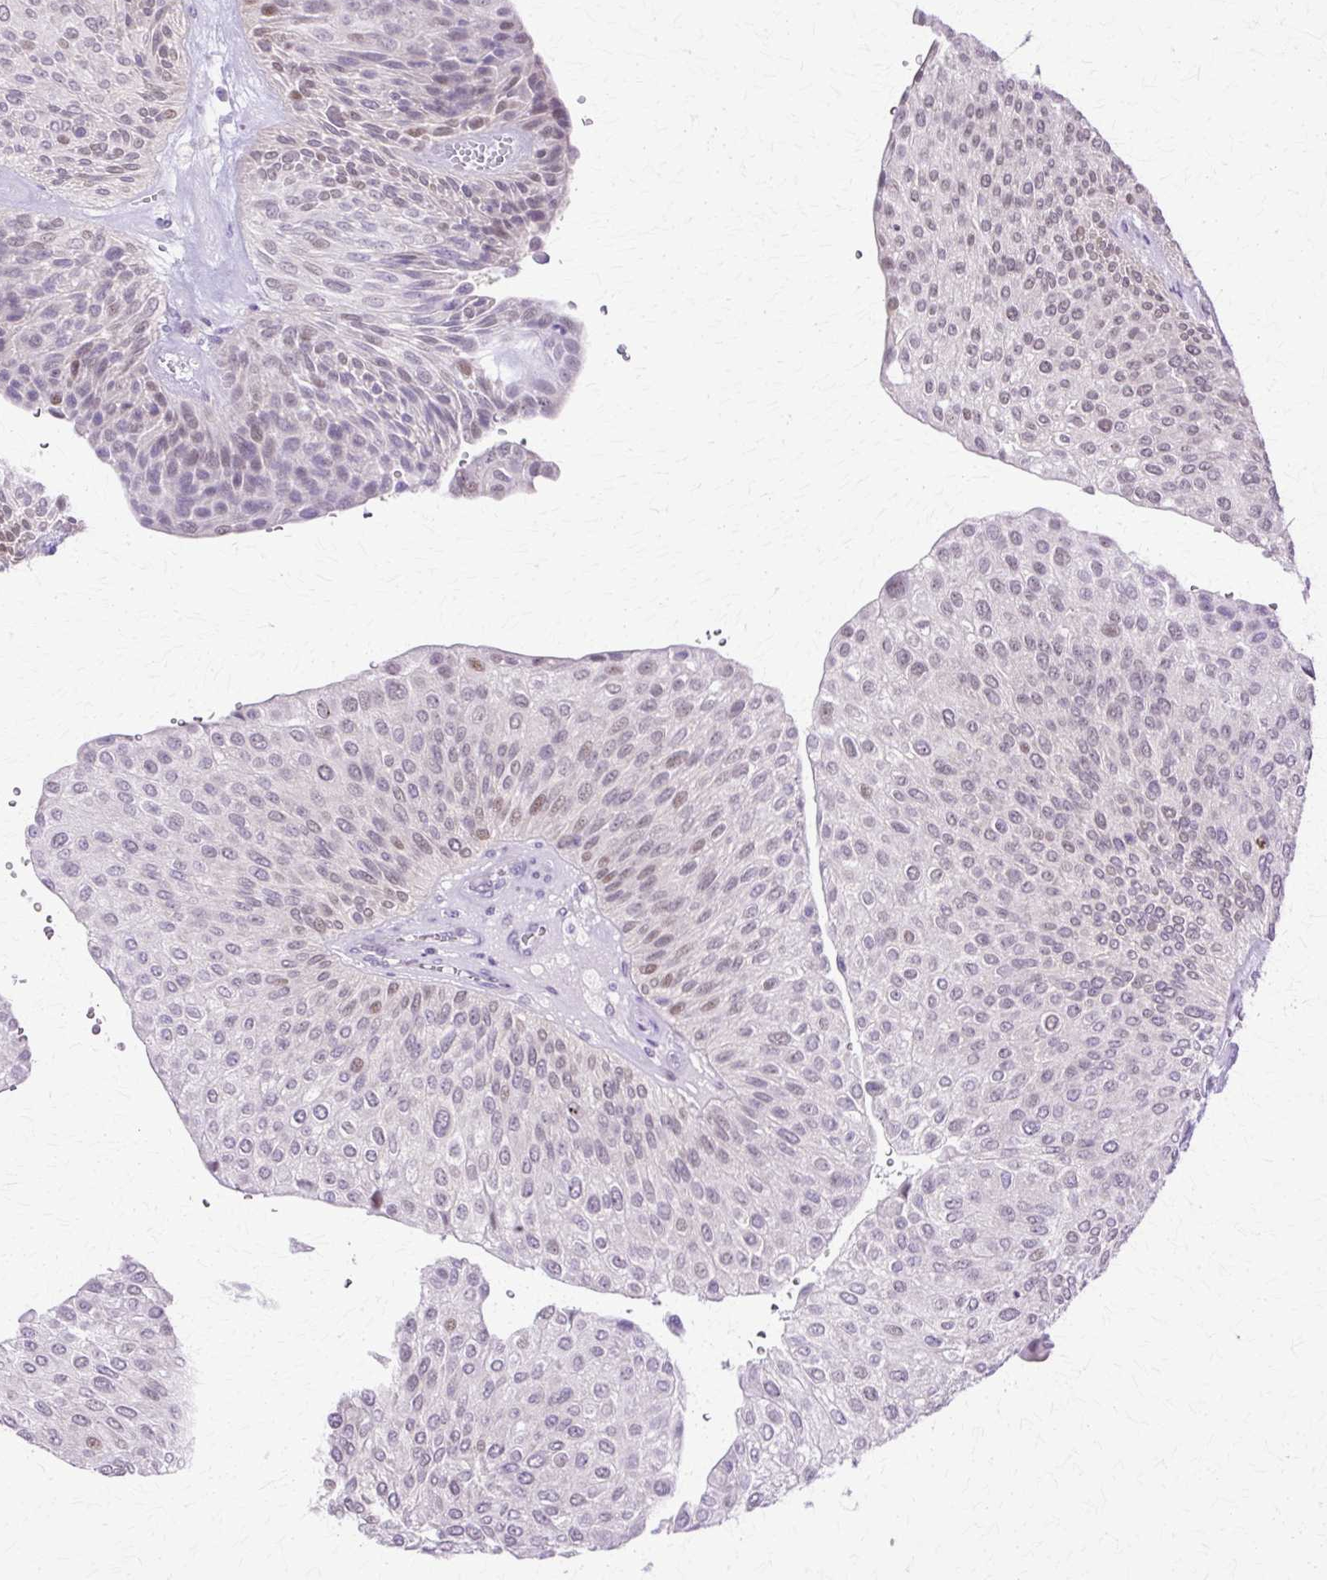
{"staining": {"intensity": "moderate", "quantity": "<25%", "location": "nuclear"}, "tissue": "urothelial cancer", "cell_type": "Tumor cells", "image_type": "cancer", "snomed": [{"axis": "morphology", "description": "Urothelial carcinoma, NOS"}, {"axis": "topography", "description": "Urinary bladder"}], "caption": "Immunohistochemistry staining of transitional cell carcinoma, which displays low levels of moderate nuclear staining in about <25% of tumor cells indicating moderate nuclear protein positivity. The staining was performed using DAB (3,3'-diaminobenzidine) (brown) for protein detection and nuclei were counterstained in hematoxylin (blue).", "gene": "HSPA8", "patient": {"sex": "male", "age": 67}}